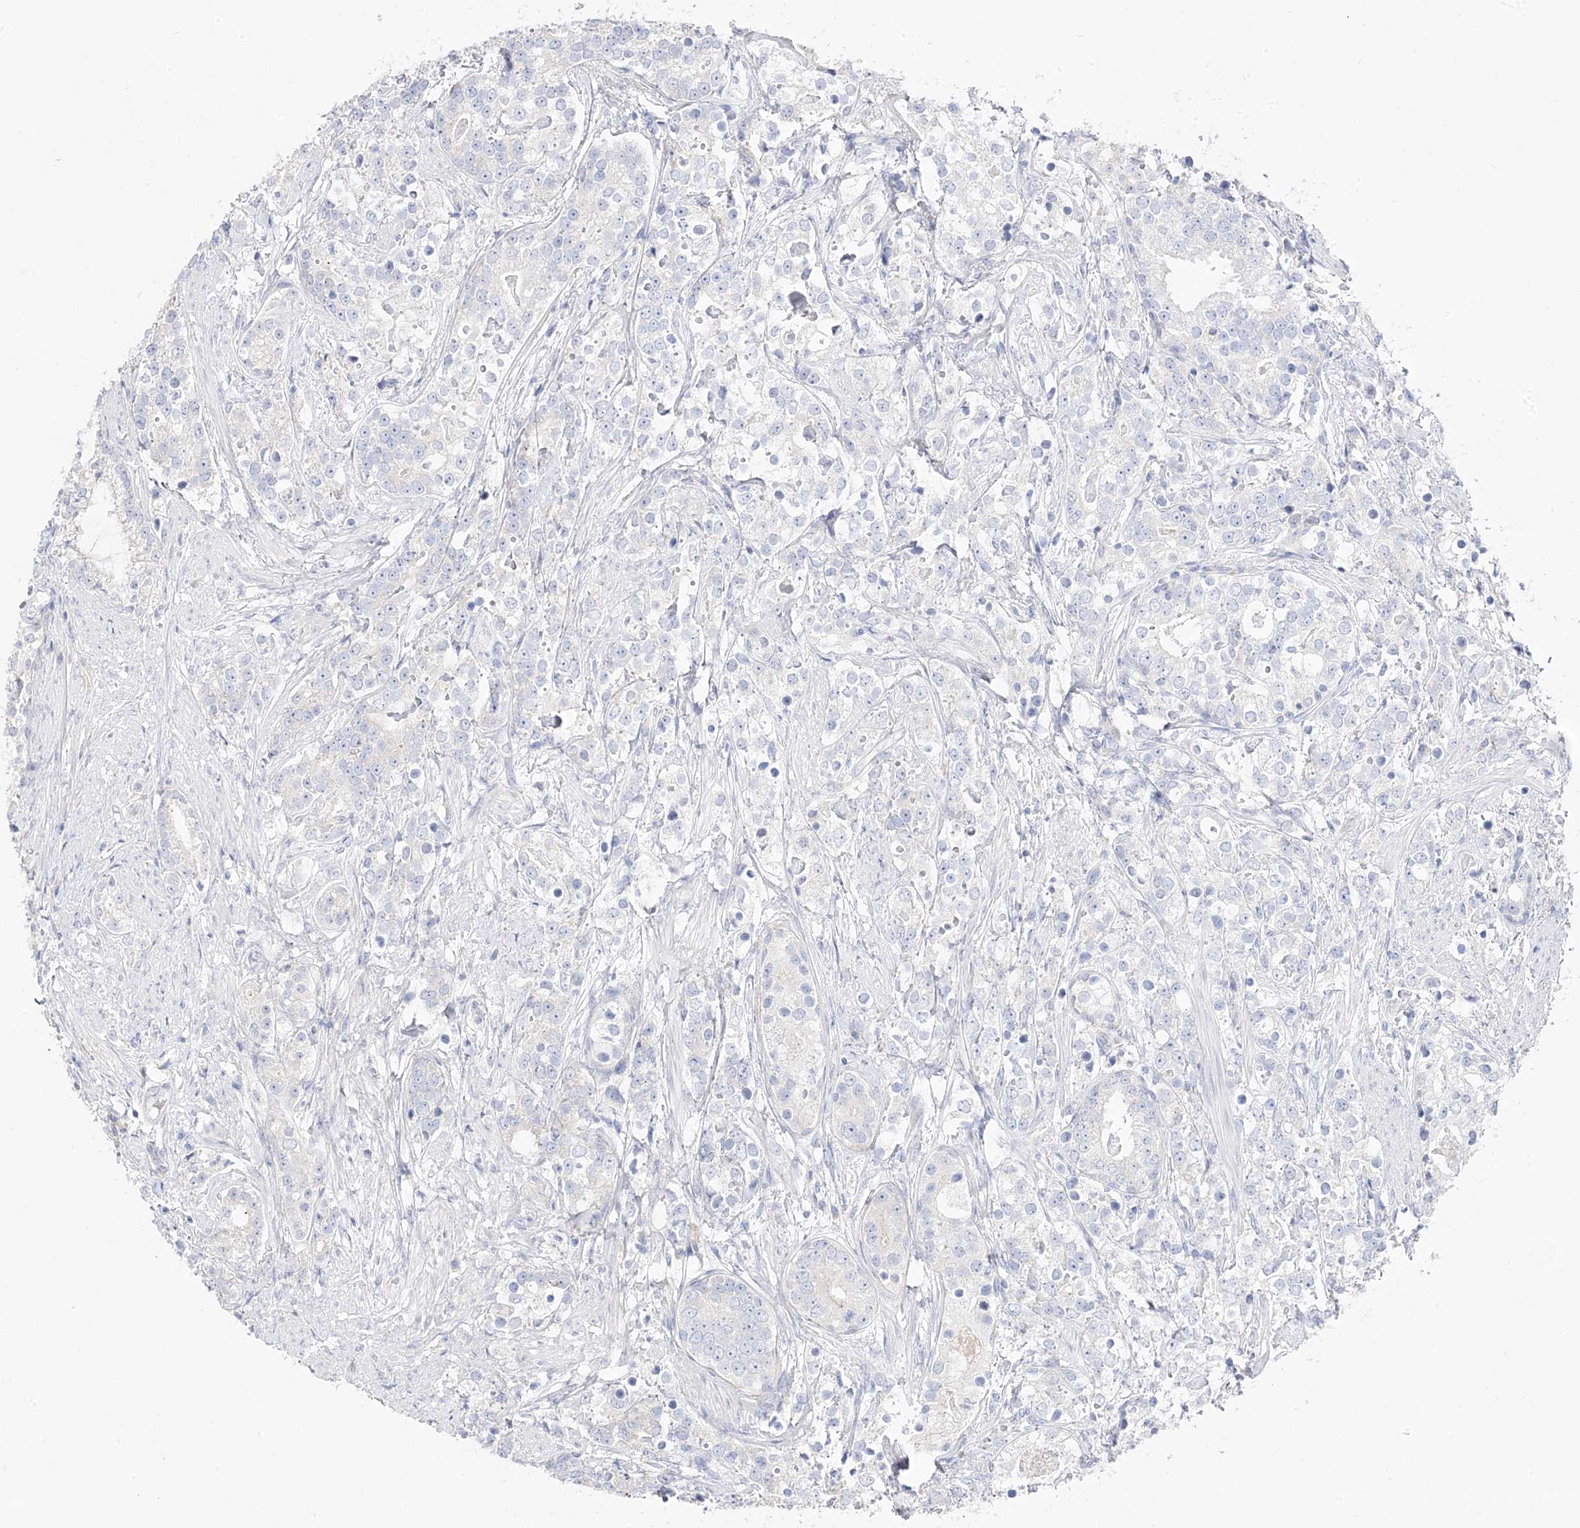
{"staining": {"intensity": "negative", "quantity": "none", "location": "none"}, "tissue": "prostate cancer", "cell_type": "Tumor cells", "image_type": "cancer", "snomed": [{"axis": "morphology", "description": "Adenocarcinoma, High grade"}, {"axis": "topography", "description": "Prostate"}], "caption": "An immunohistochemistry (IHC) micrograph of adenocarcinoma (high-grade) (prostate) is shown. There is no staining in tumor cells of adenocarcinoma (high-grade) (prostate).", "gene": "TRANK1", "patient": {"sex": "male", "age": 69}}